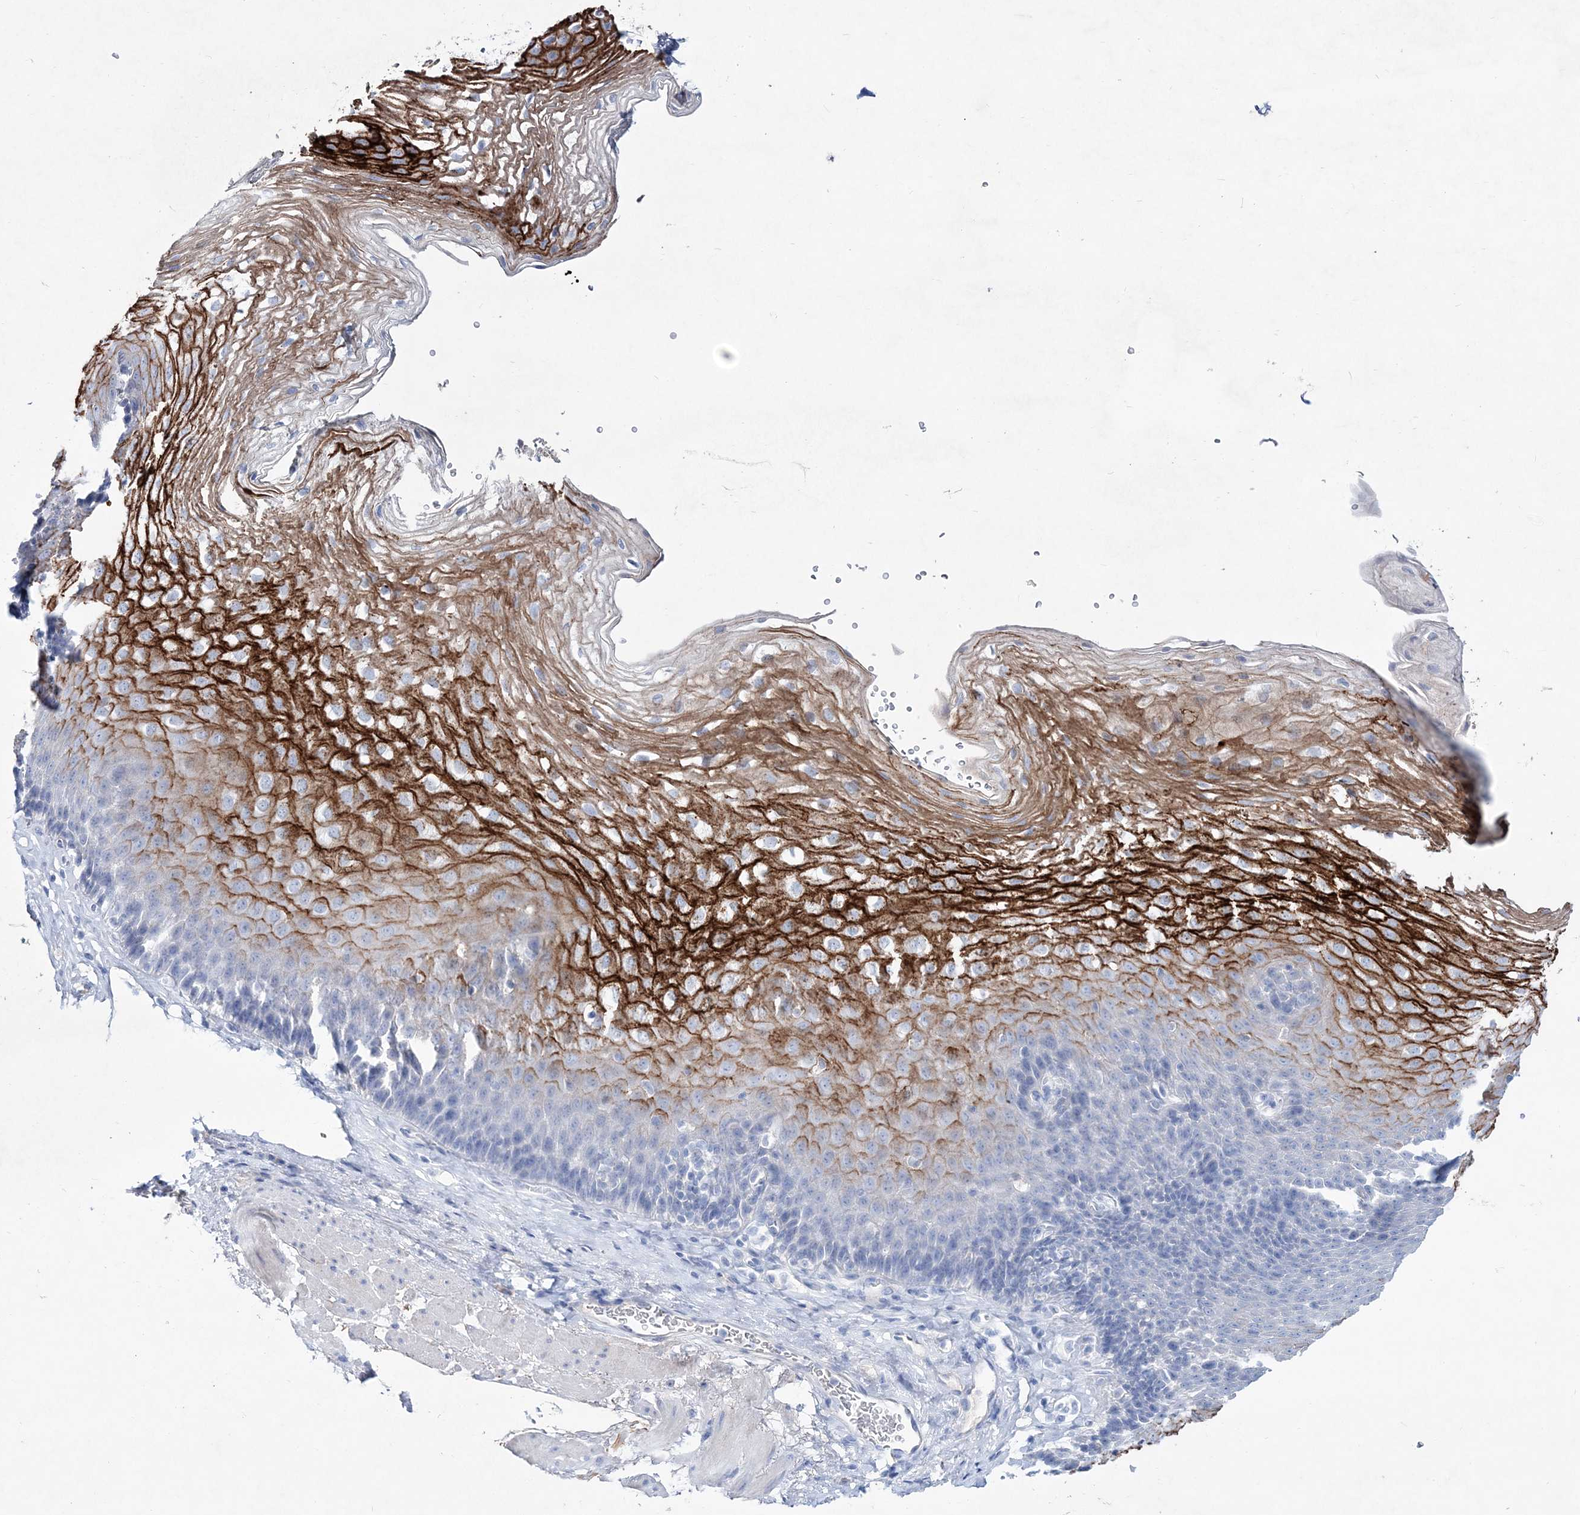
{"staining": {"intensity": "strong", "quantity": "<25%", "location": "cytoplasmic/membranous"}, "tissue": "esophagus", "cell_type": "Squamous epithelial cells", "image_type": "normal", "snomed": [{"axis": "morphology", "description": "Normal tissue, NOS"}, {"axis": "topography", "description": "Esophagus"}], "caption": "Immunohistochemical staining of benign human esophagus shows <25% levels of strong cytoplasmic/membranous protein positivity in about <25% of squamous epithelial cells.", "gene": "SPINK7", "patient": {"sex": "female", "age": 66}}